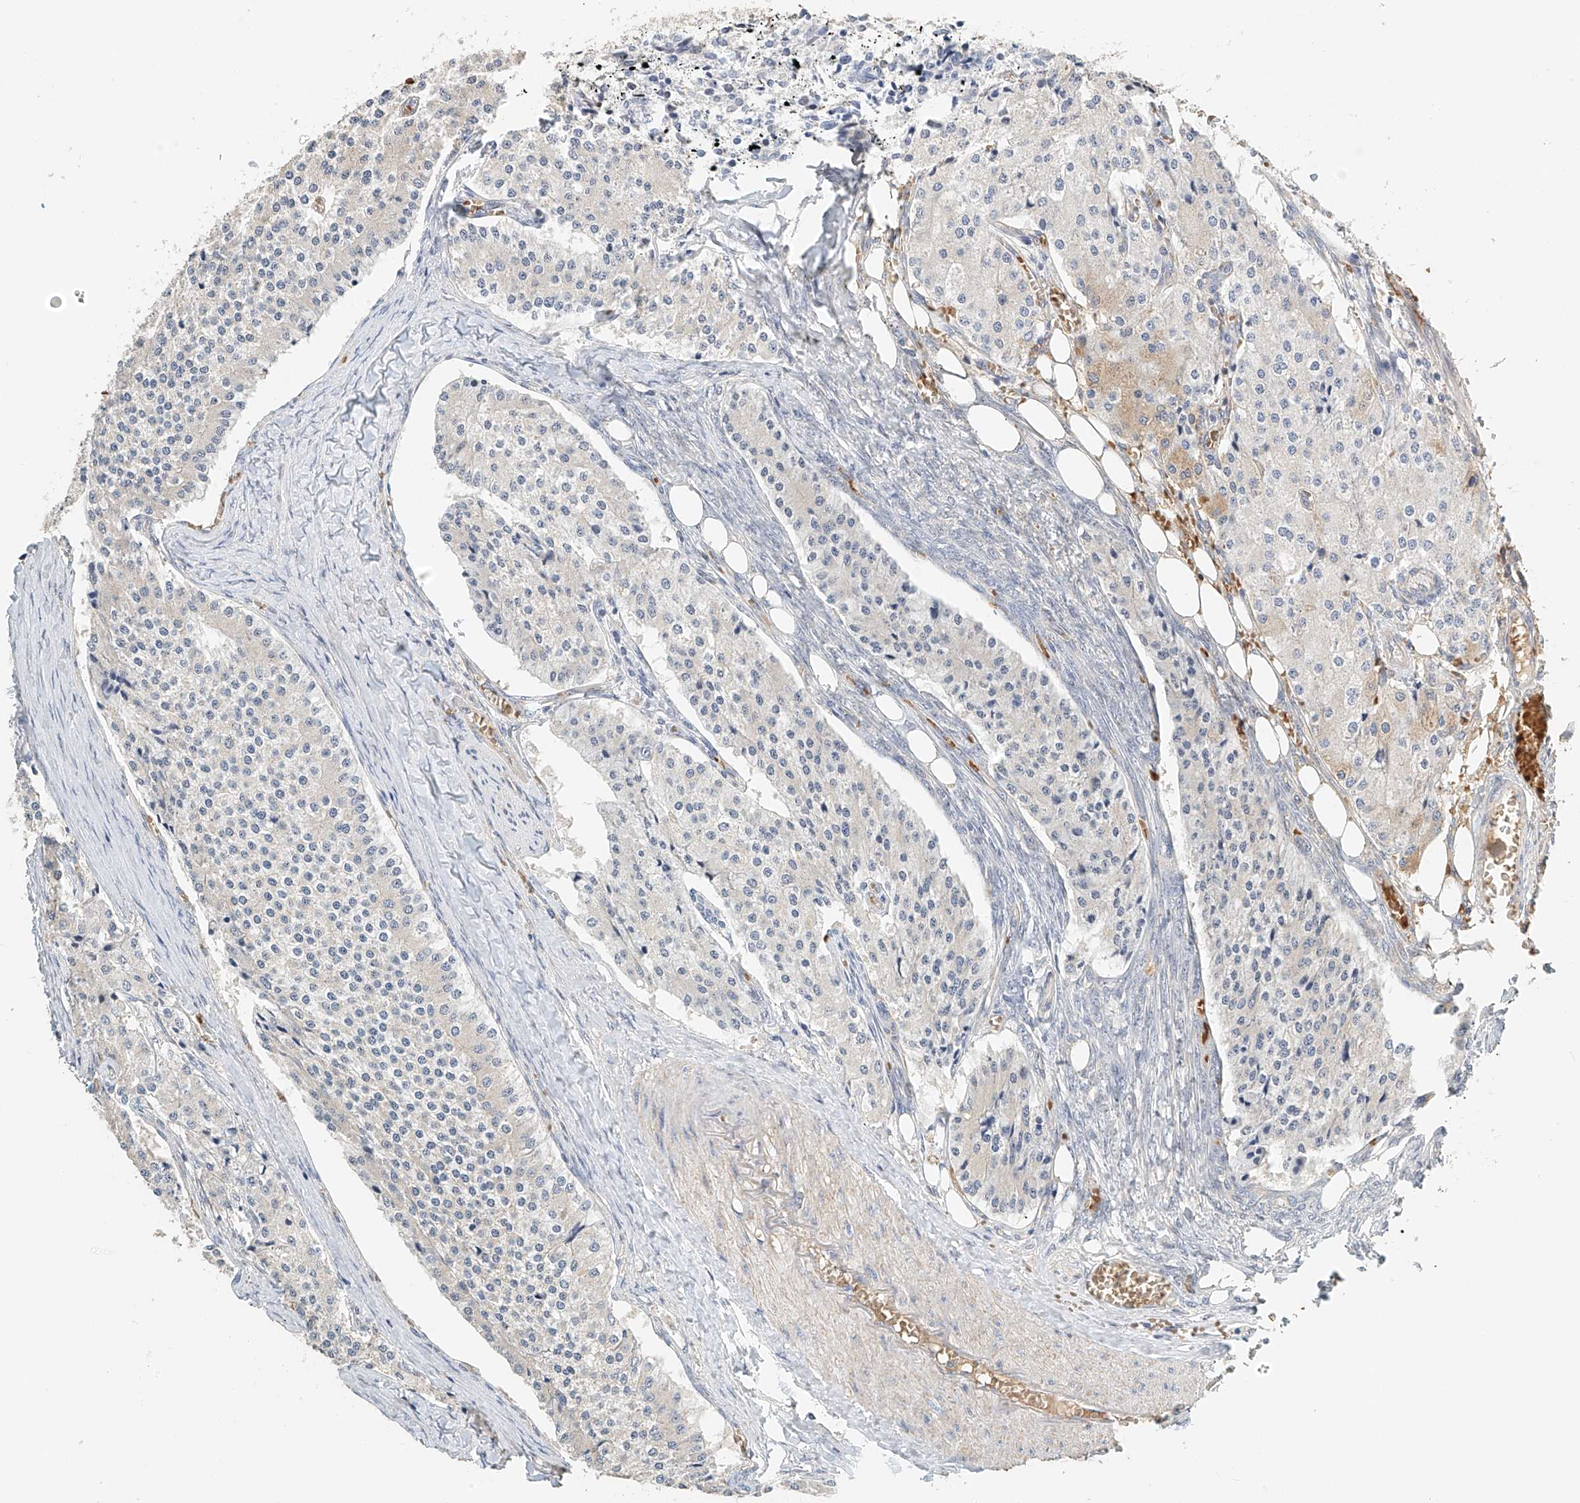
{"staining": {"intensity": "negative", "quantity": "none", "location": "none"}, "tissue": "carcinoid", "cell_type": "Tumor cells", "image_type": "cancer", "snomed": [{"axis": "morphology", "description": "Carcinoid, malignant, NOS"}, {"axis": "topography", "description": "Colon"}], "caption": "Immunohistochemistry photomicrograph of neoplastic tissue: human carcinoid (malignant) stained with DAB (3,3'-diaminobenzidine) exhibits no significant protein expression in tumor cells. (DAB (3,3'-diaminobenzidine) immunohistochemistry (IHC), high magnification).", "gene": "RCAN3", "patient": {"sex": "female", "age": 52}}